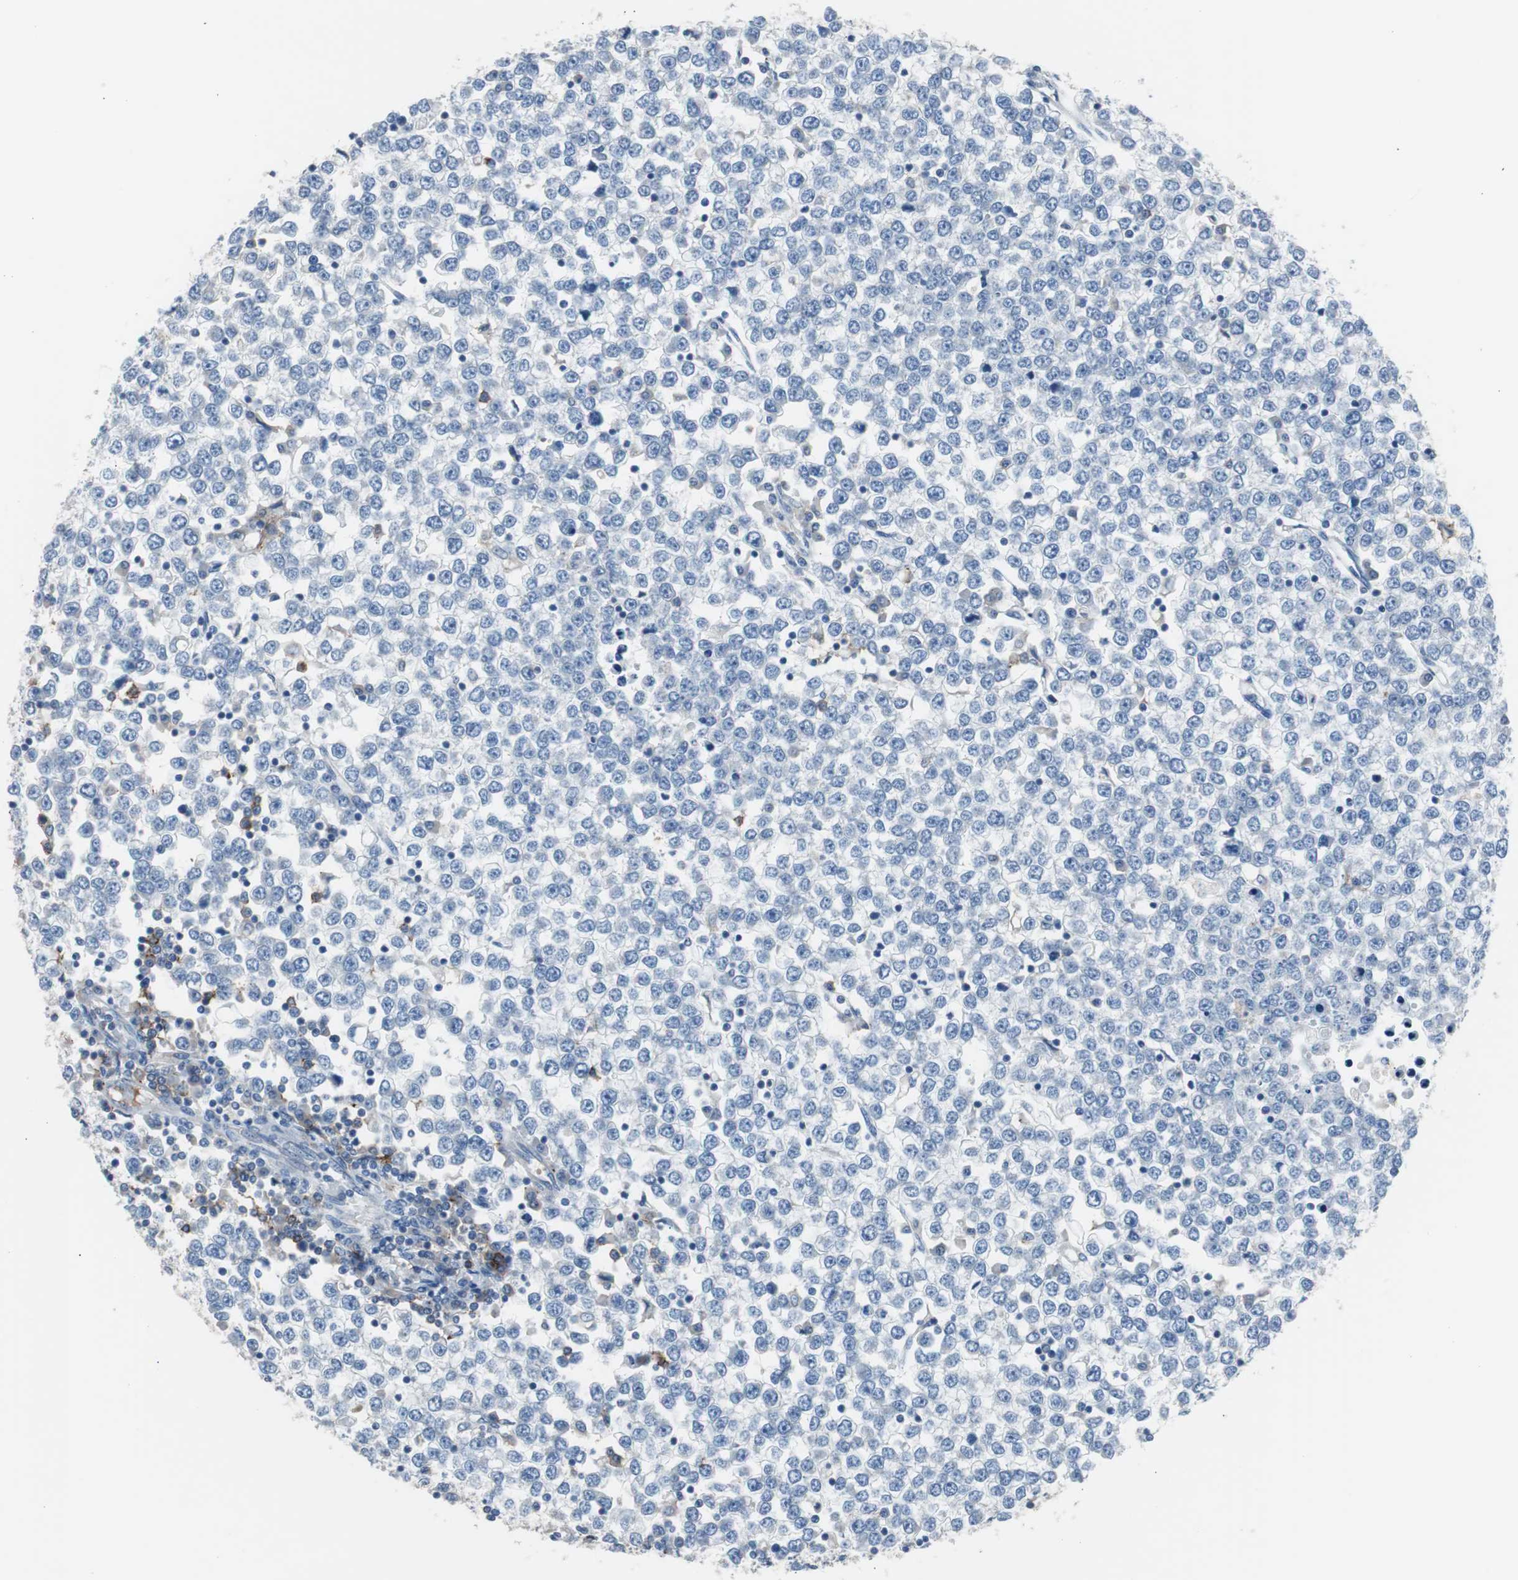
{"staining": {"intensity": "negative", "quantity": "none", "location": "none"}, "tissue": "testis cancer", "cell_type": "Tumor cells", "image_type": "cancer", "snomed": [{"axis": "morphology", "description": "Seminoma, NOS"}, {"axis": "topography", "description": "Testis"}], "caption": "DAB (3,3'-diaminobenzidine) immunohistochemical staining of human seminoma (testis) shows no significant staining in tumor cells.", "gene": "FCGR2B", "patient": {"sex": "male", "age": 65}}